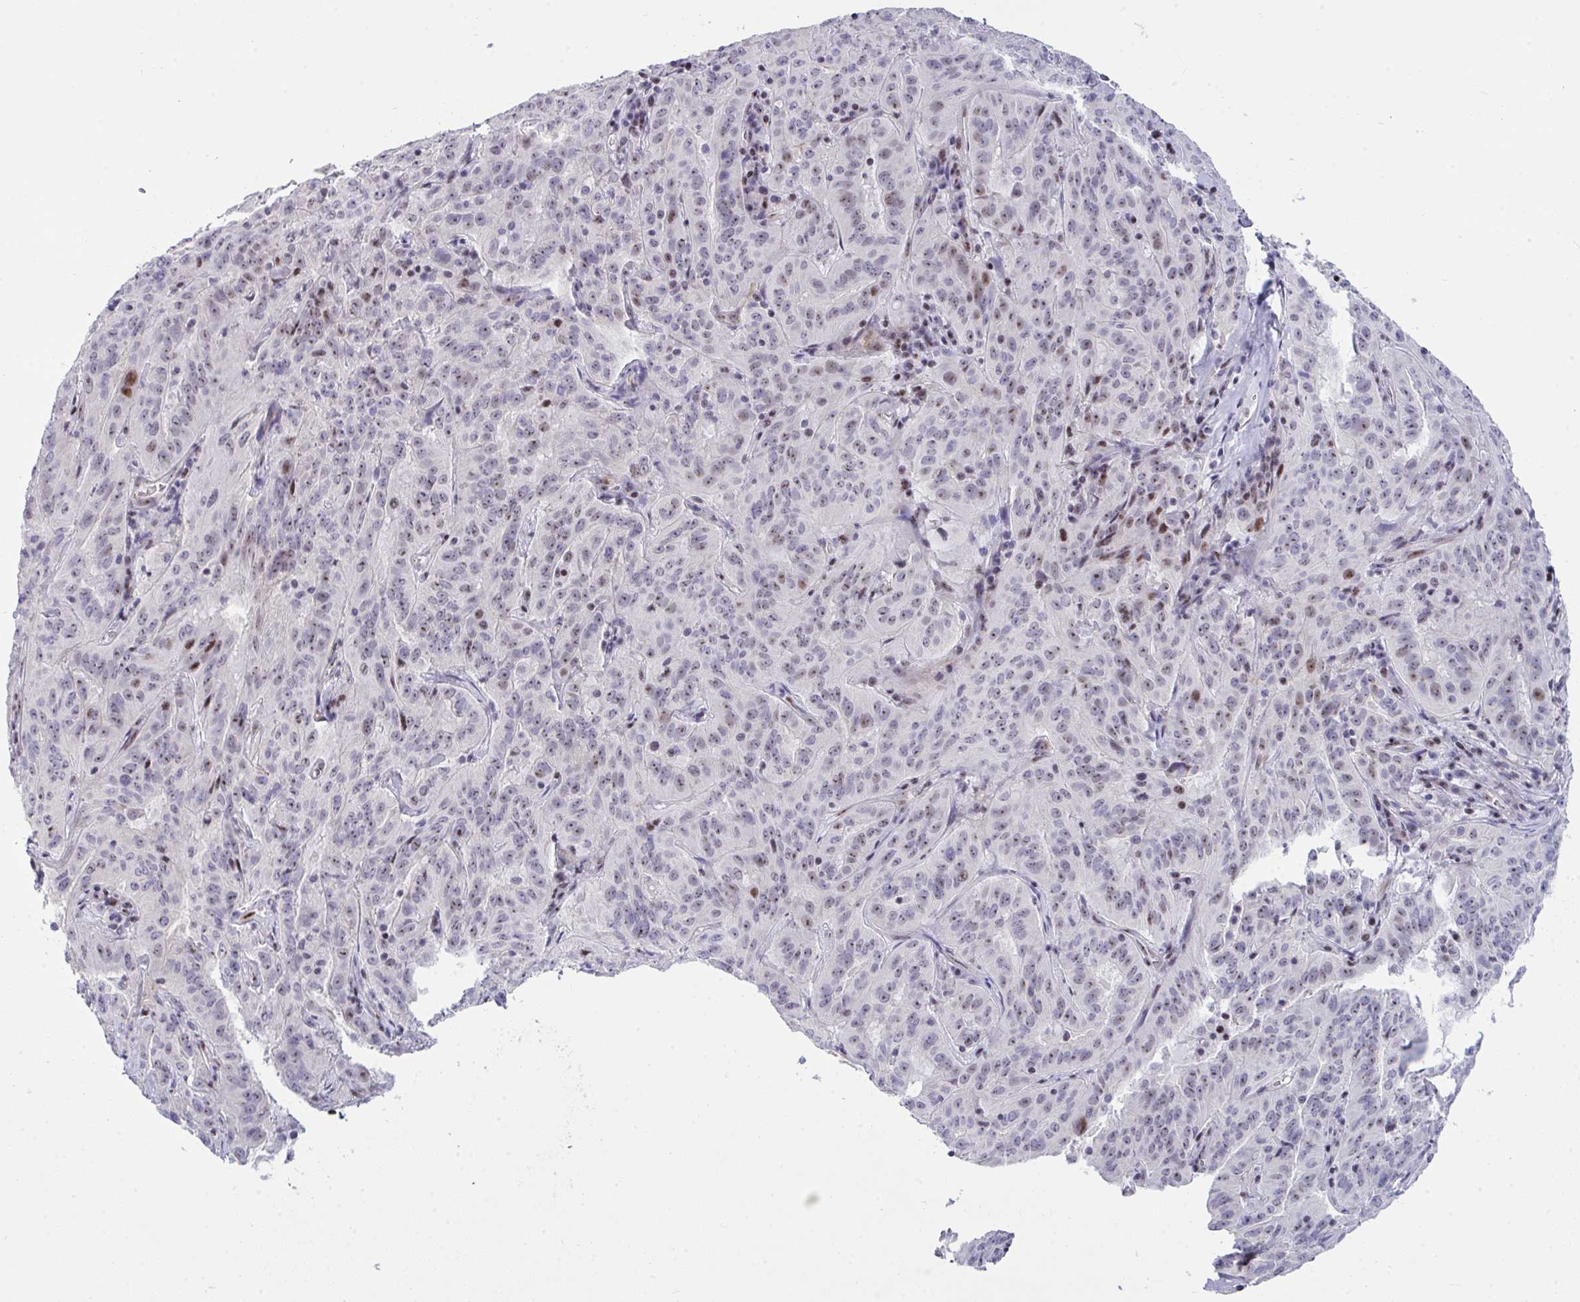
{"staining": {"intensity": "moderate", "quantity": "25%-75%", "location": "nuclear"}, "tissue": "pancreatic cancer", "cell_type": "Tumor cells", "image_type": "cancer", "snomed": [{"axis": "morphology", "description": "Adenocarcinoma, NOS"}, {"axis": "topography", "description": "Pancreas"}], "caption": "The micrograph demonstrates immunohistochemical staining of pancreatic cancer (adenocarcinoma). There is moderate nuclear positivity is identified in approximately 25%-75% of tumor cells. Immunohistochemistry stains the protein in brown and the nuclei are stained blue.", "gene": "PLPPR3", "patient": {"sex": "male", "age": 63}}